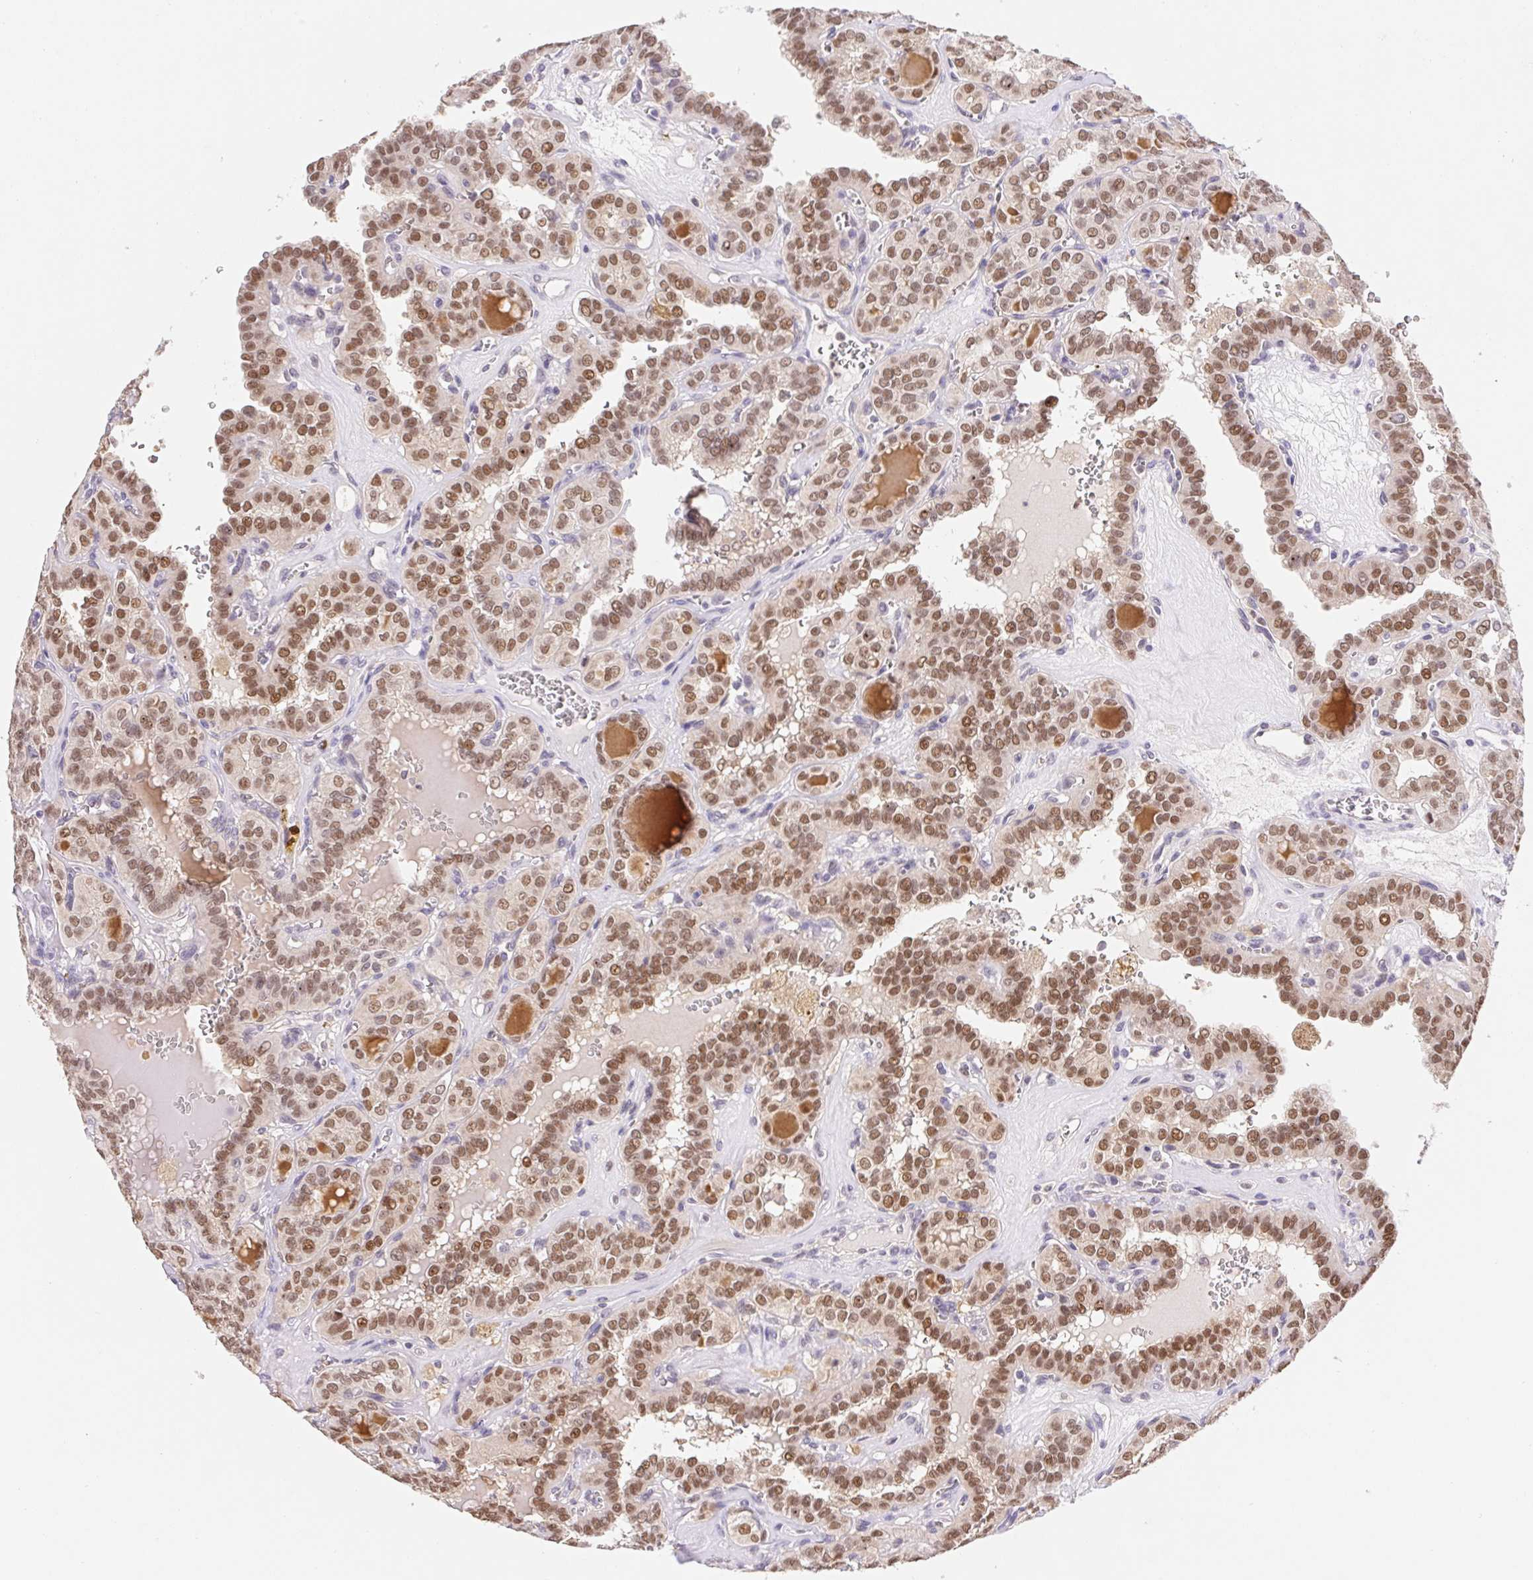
{"staining": {"intensity": "moderate", "quantity": ">75%", "location": "nuclear"}, "tissue": "thyroid cancer", "cell_type": "Tumor cells", "image_type": "cancer", "snomed": [{"axis": "morphology", "description": "Papillary adenocarcinoma, NOS"}, {"axis": "topography", "description": "Thyroid gland"}], "caption": "Thyroid cancer (papillary adenocarcinoma) tissue reveals moderate nuclear expression in approximately >75% of tumor cells Nuclei are stained in blue.", "gene": "L3MBTL4", "patient": {"sex": "female", "age": 41}}